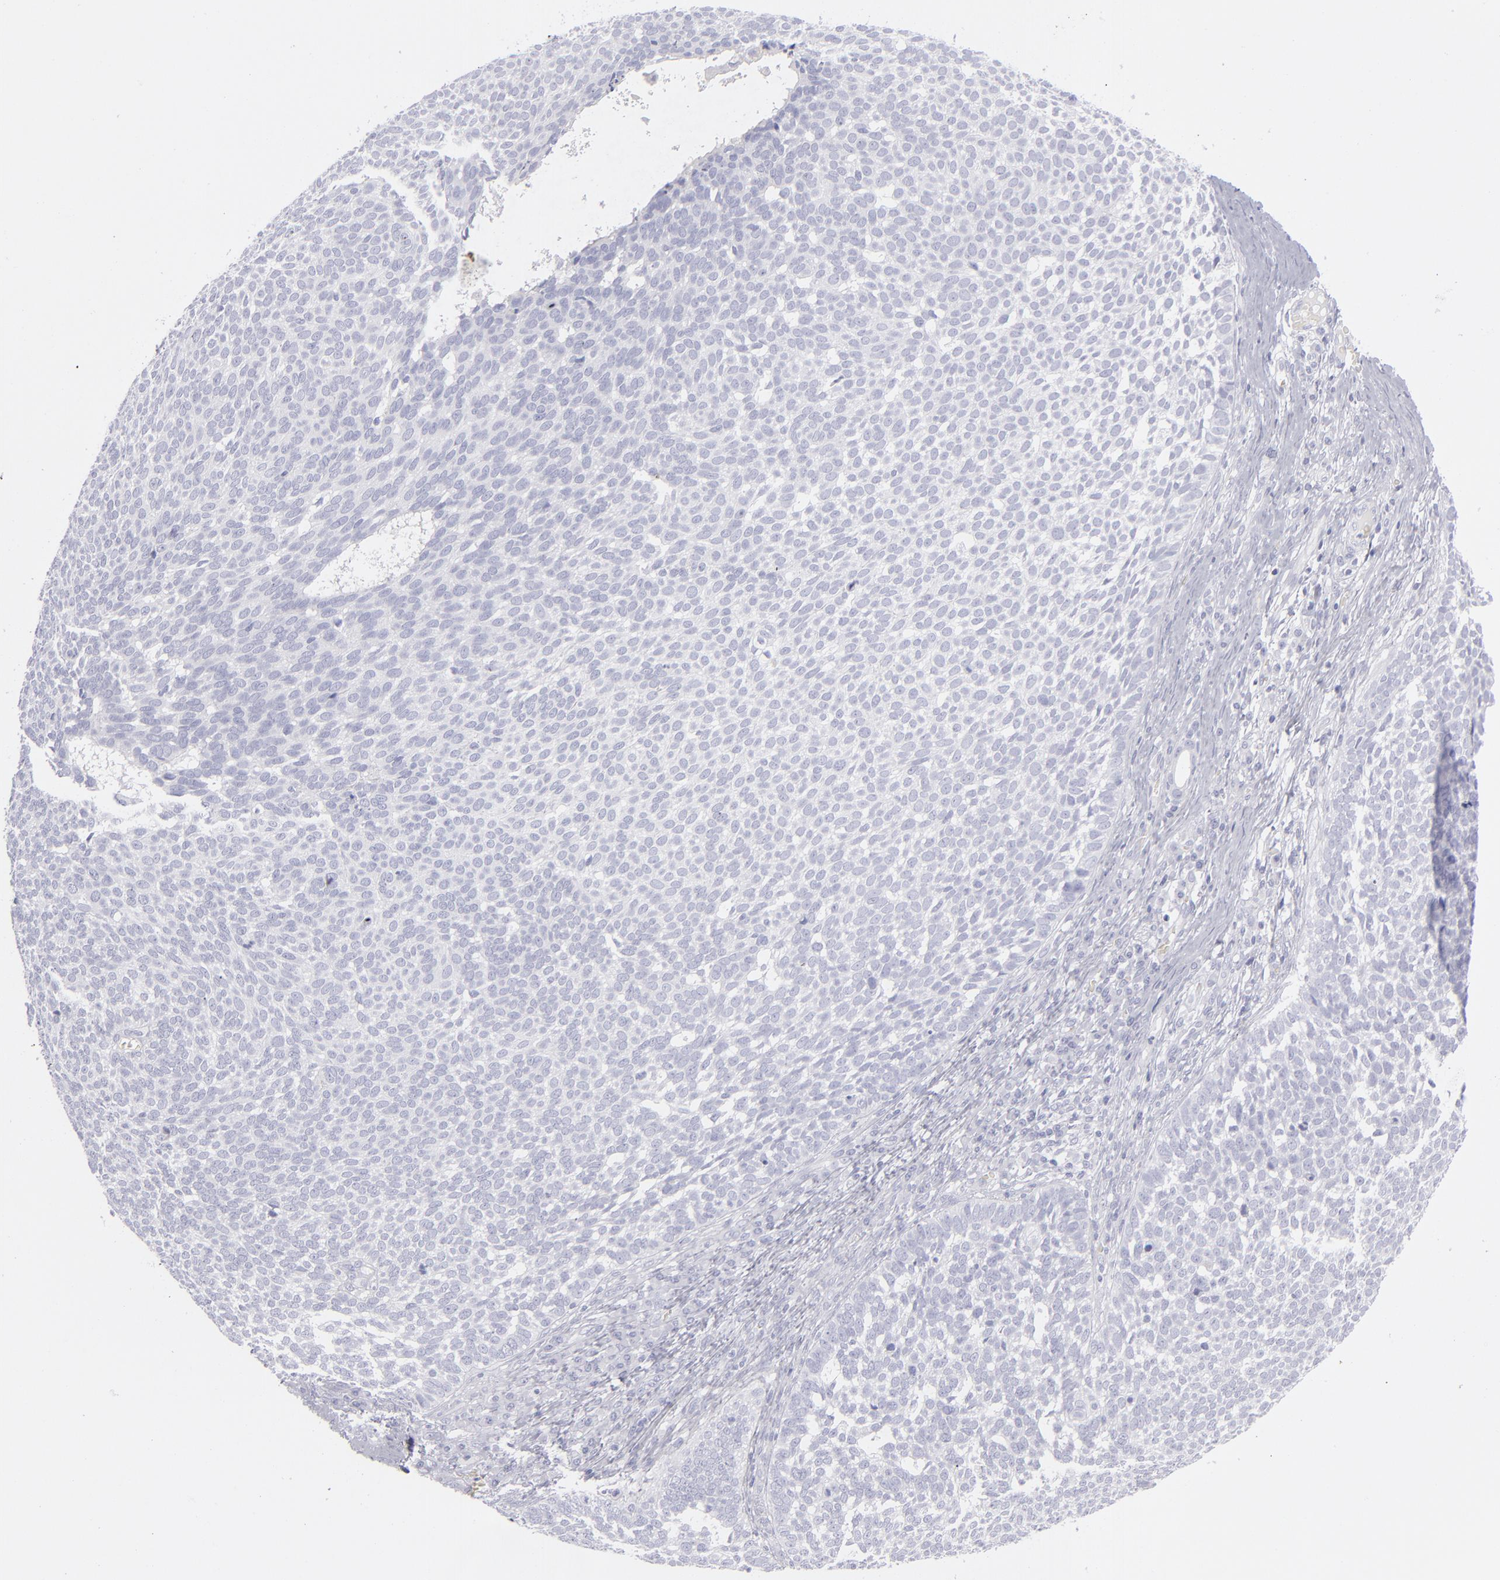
{"staining": {"intensity": "negative", "quantity": "none", "location": "none"}, "tissue": "skin cancer", "cell_type": "Tumor cells", "image_type": "cancer", "snomed": [{"axis": "morphology", "description": "Basal cell carcinoma"}, {"axis": "topography", "description": "Skin"}], "caption": "Skin cancer (basal cell carcinoma) was stained to show a protein in brown. There is no significant expression in tumor cells.", "gene": "CD22", "patient": {"sex": "male", "age": 63}}